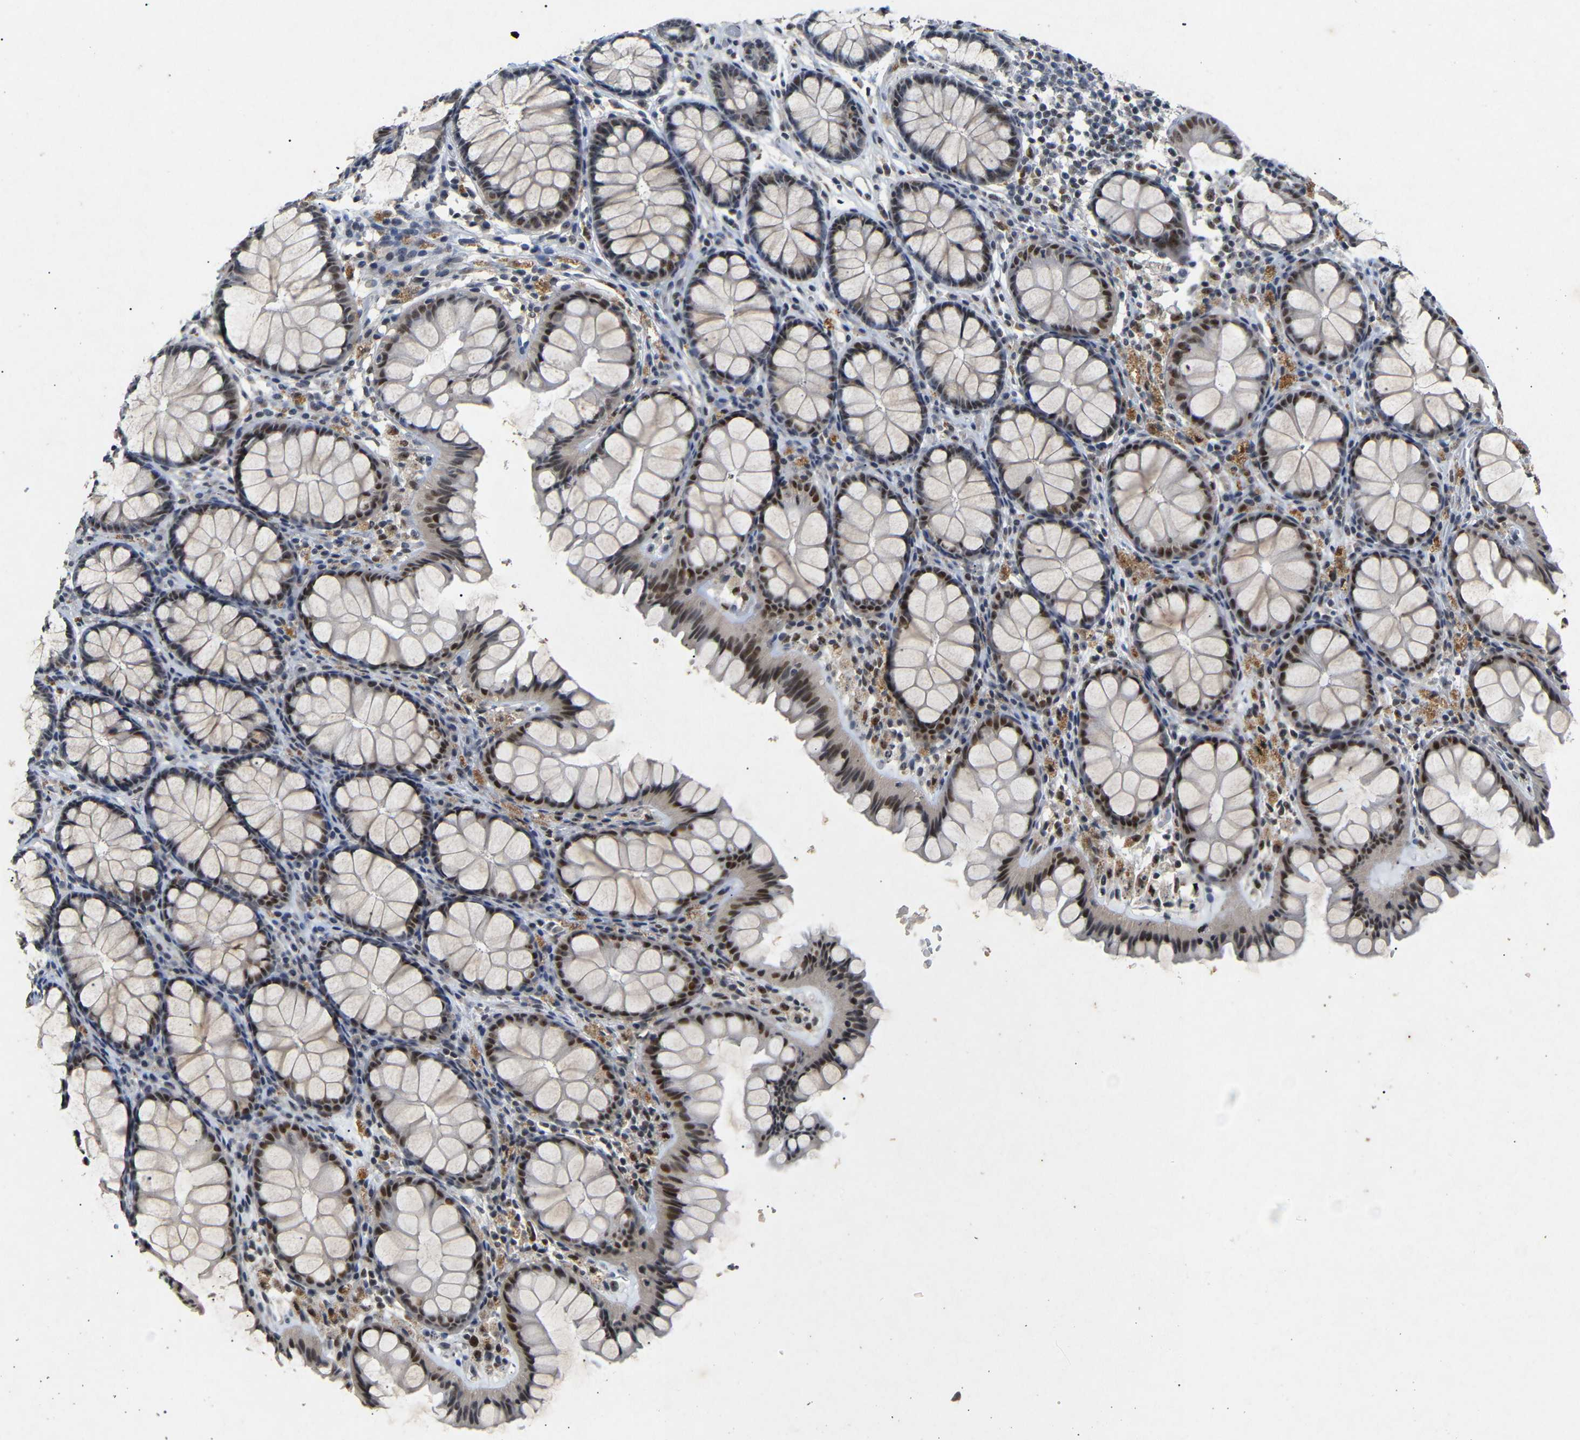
{"staining": {"intensity": "weak", "quantity": ">75%", "location": "nuclear"}, "tissue": "colon", "cell_type": "Endothelial cells", "image_type": "normal", "snomed": [{"axis": "morphology", "description": "Normal tissue, NOS"}, {"axis": "topography", "description": "Colon"}], "caption": "Brown immunohistochemical staining in benign human colon shows weak nuclear positivity in approximately >75% of endothelial cells.", "gene": "PARN", "patient": {"sex": "female", "age": 55}}